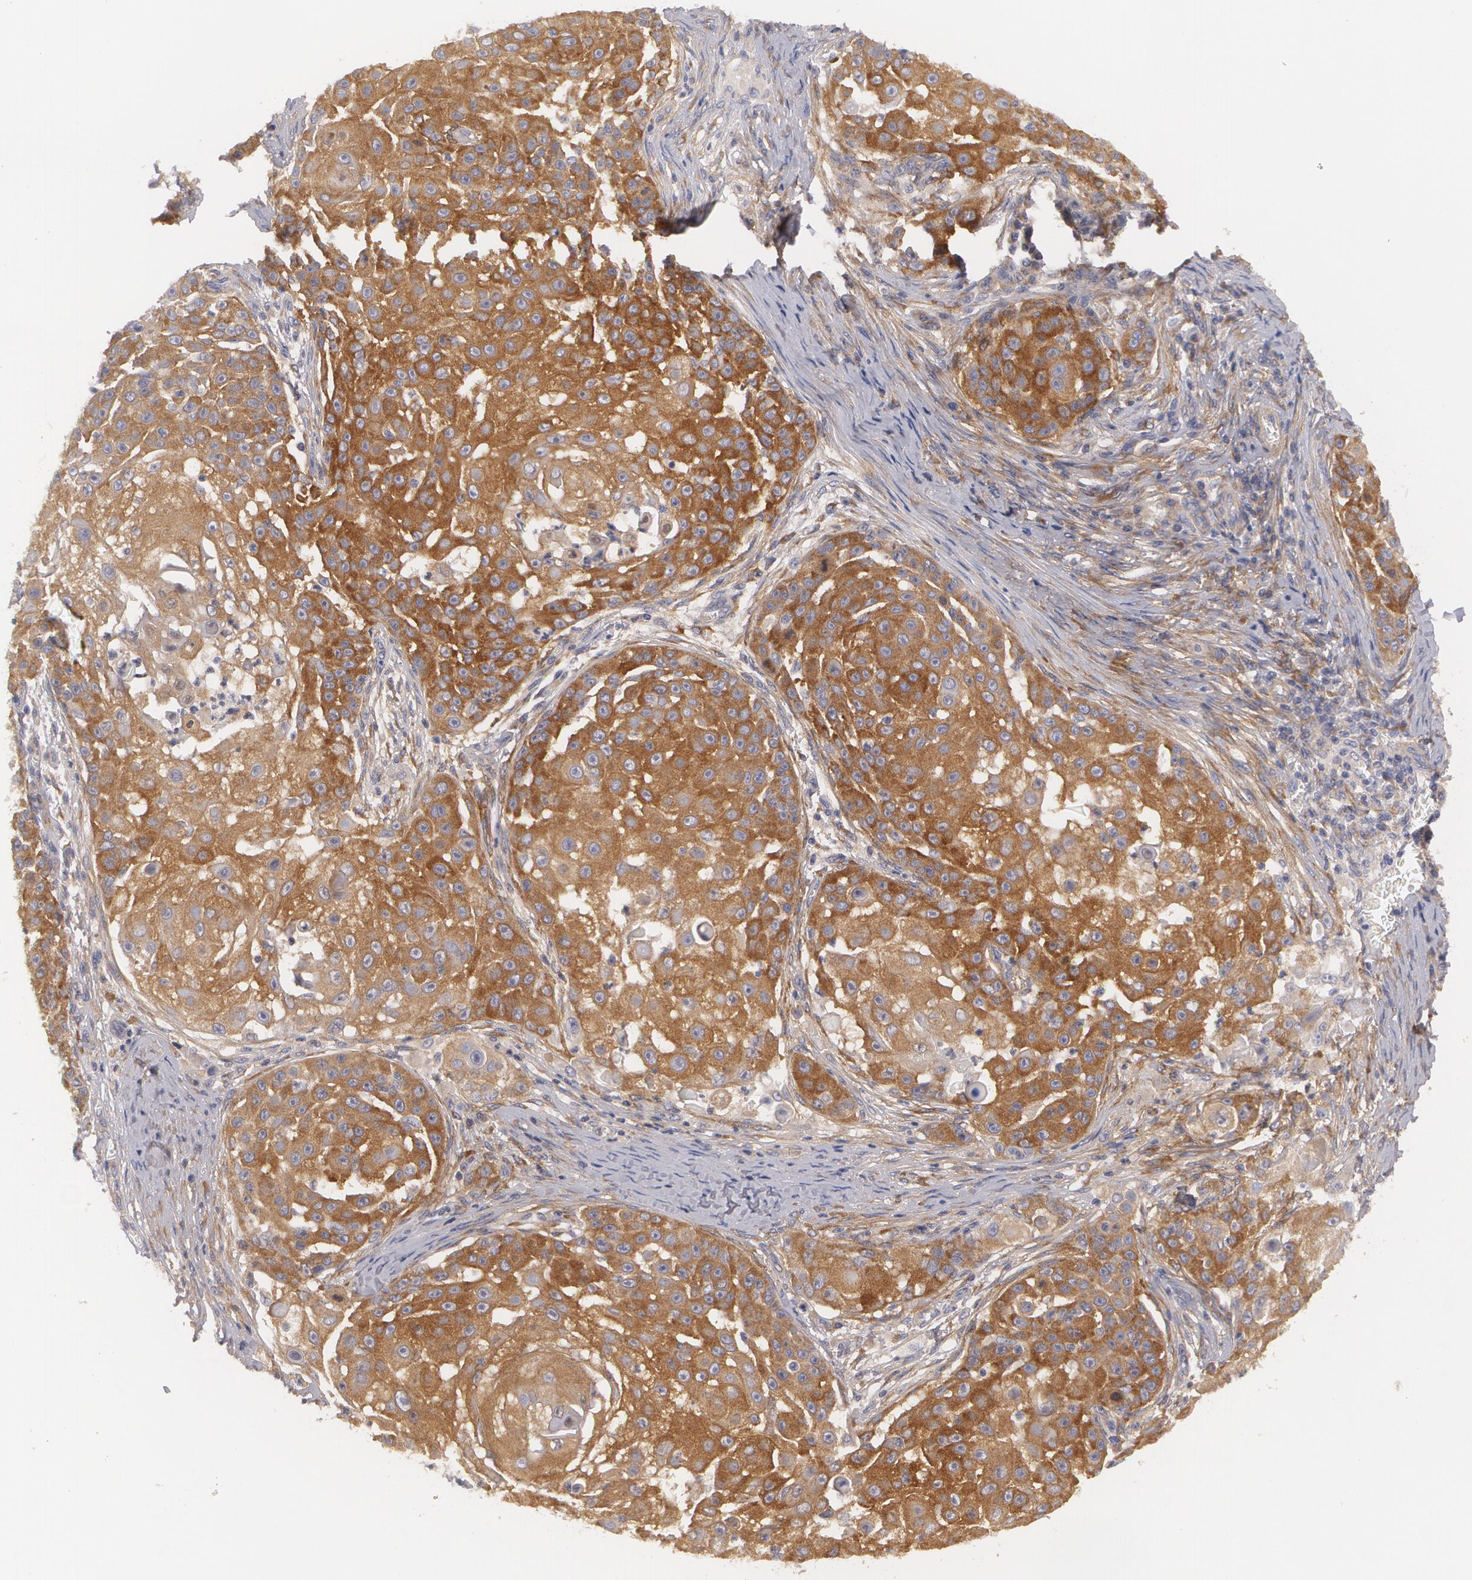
{"staining": {"intensity": "strong", "quantity": ">75%", "location": "cytoplasmic/membranous"}, "tissue": "skin cancer", "cell_type": "Tumor cells", "image_type": "cancer", "snomed": [{"axis": "morphology", "description": "Squamous cell carcinoma, NOS"}, {"axis": "topography", "description": "Skin"}], "caption": "A high amount of strong cytoplasmic/membranous staining is present in about >75% of tumor cells in skin cancer (squamous cell carcinoma) tissue. (Brightfield microscopy of DAB IHC at high magnification).", "gene": "CASK", "patient": {"sex": "female", "age": 57}}